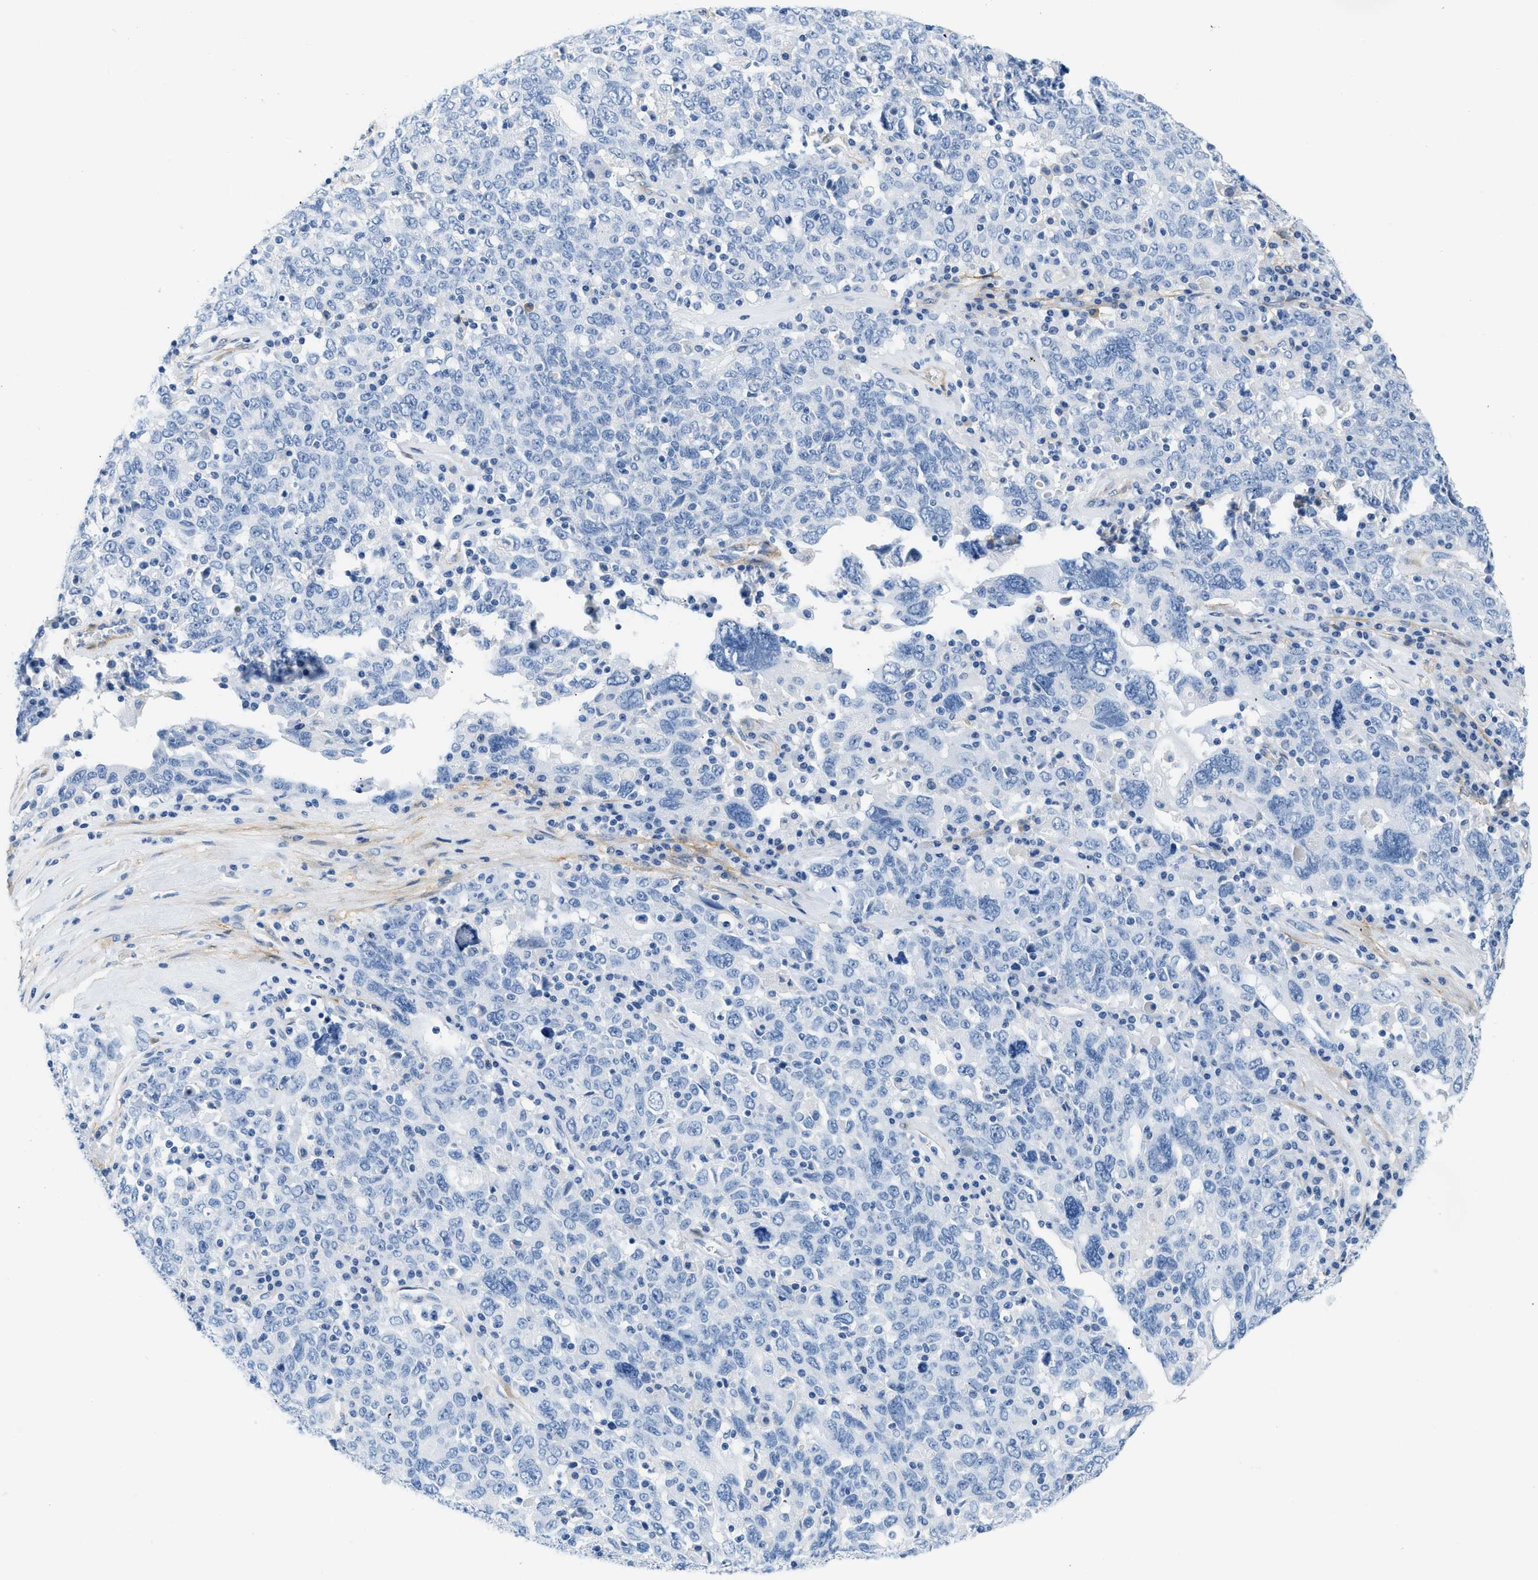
{"staining": {"intensity": "negative", "quantity": "none", "location": "none"}, "tissue": "ovarian cancer", "cell_type": "Tumor cells", "image_type": "cancer", "snomed": [{"axis": "morphology", "description": "Carcinoma, endometroid"}, {"axis": "topography", "description": "Ovary"}], "caption": "Immunohistochemistry (IHC) image of ovarian cancer (endometroid carcinoma) stained for a protein (brown), which demonstrates no staining in tumor cells. (DAB (3,3'-diaminobenzidine) immunohistochemistry with hematoxylin counter stain).", "gene": "PDGFRB", "patient": {"sex": "female", "age": 62}}